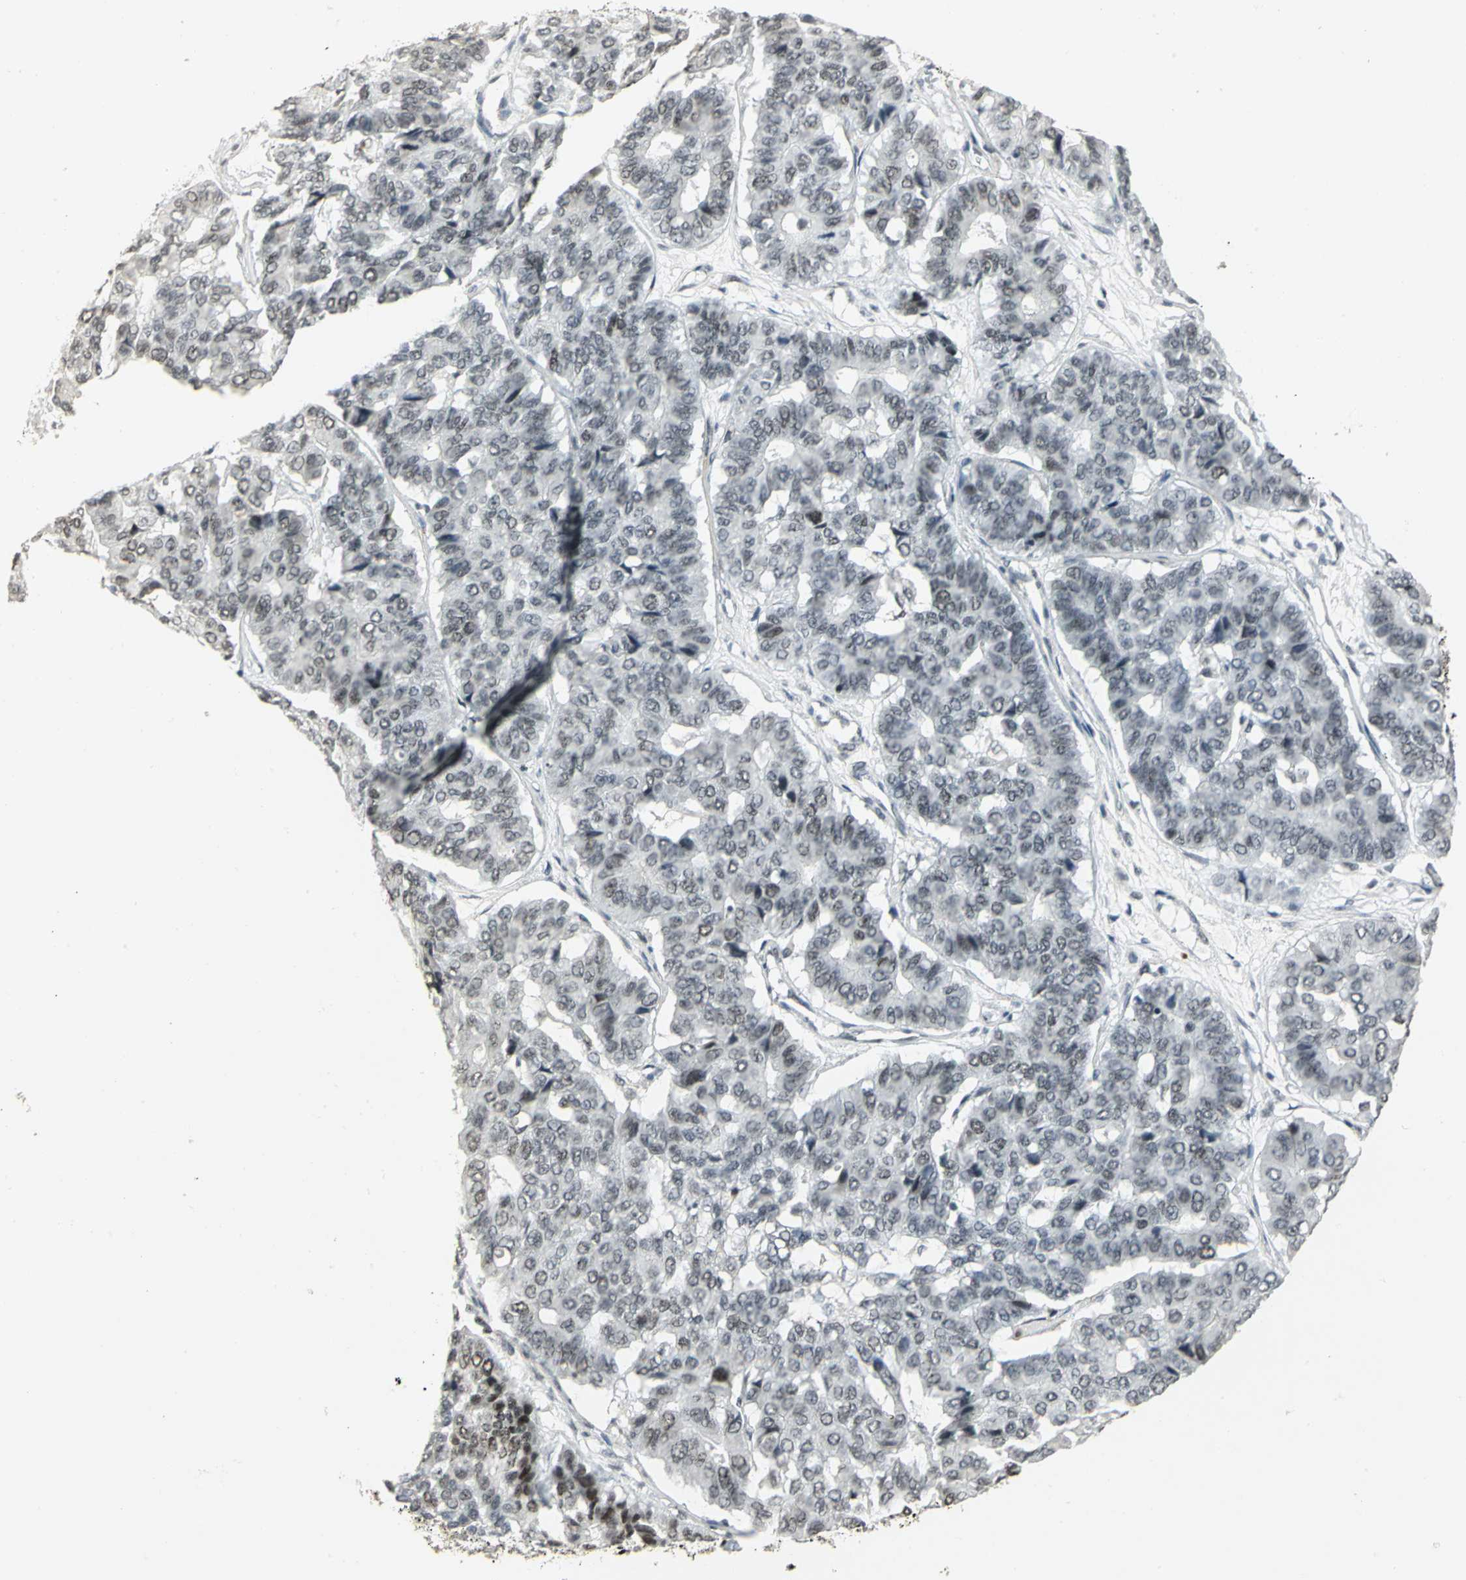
{"staining": {"intensity": "weak", "quantity": "25%-75%", "location": "nuclear"}, "tissue": "pancreatic cancer", "cell_type": "Tumor cells", "image_type": "cancer", "snomed": [{"axis": "morphology", "description": "Adenocarcinoma, NOS"}, {"axis": "topography", "description": "Pancreas"}], "caption": "DAB (3,3'-diaminobenzidine) immunohistochemical staining of adenocarcinoma (pancreatic) displays weak nuclear protein expression in about 25%-75% of tumor cells.", "gene": "CBX3", "patient": {"sex": "male", "age": 50}}